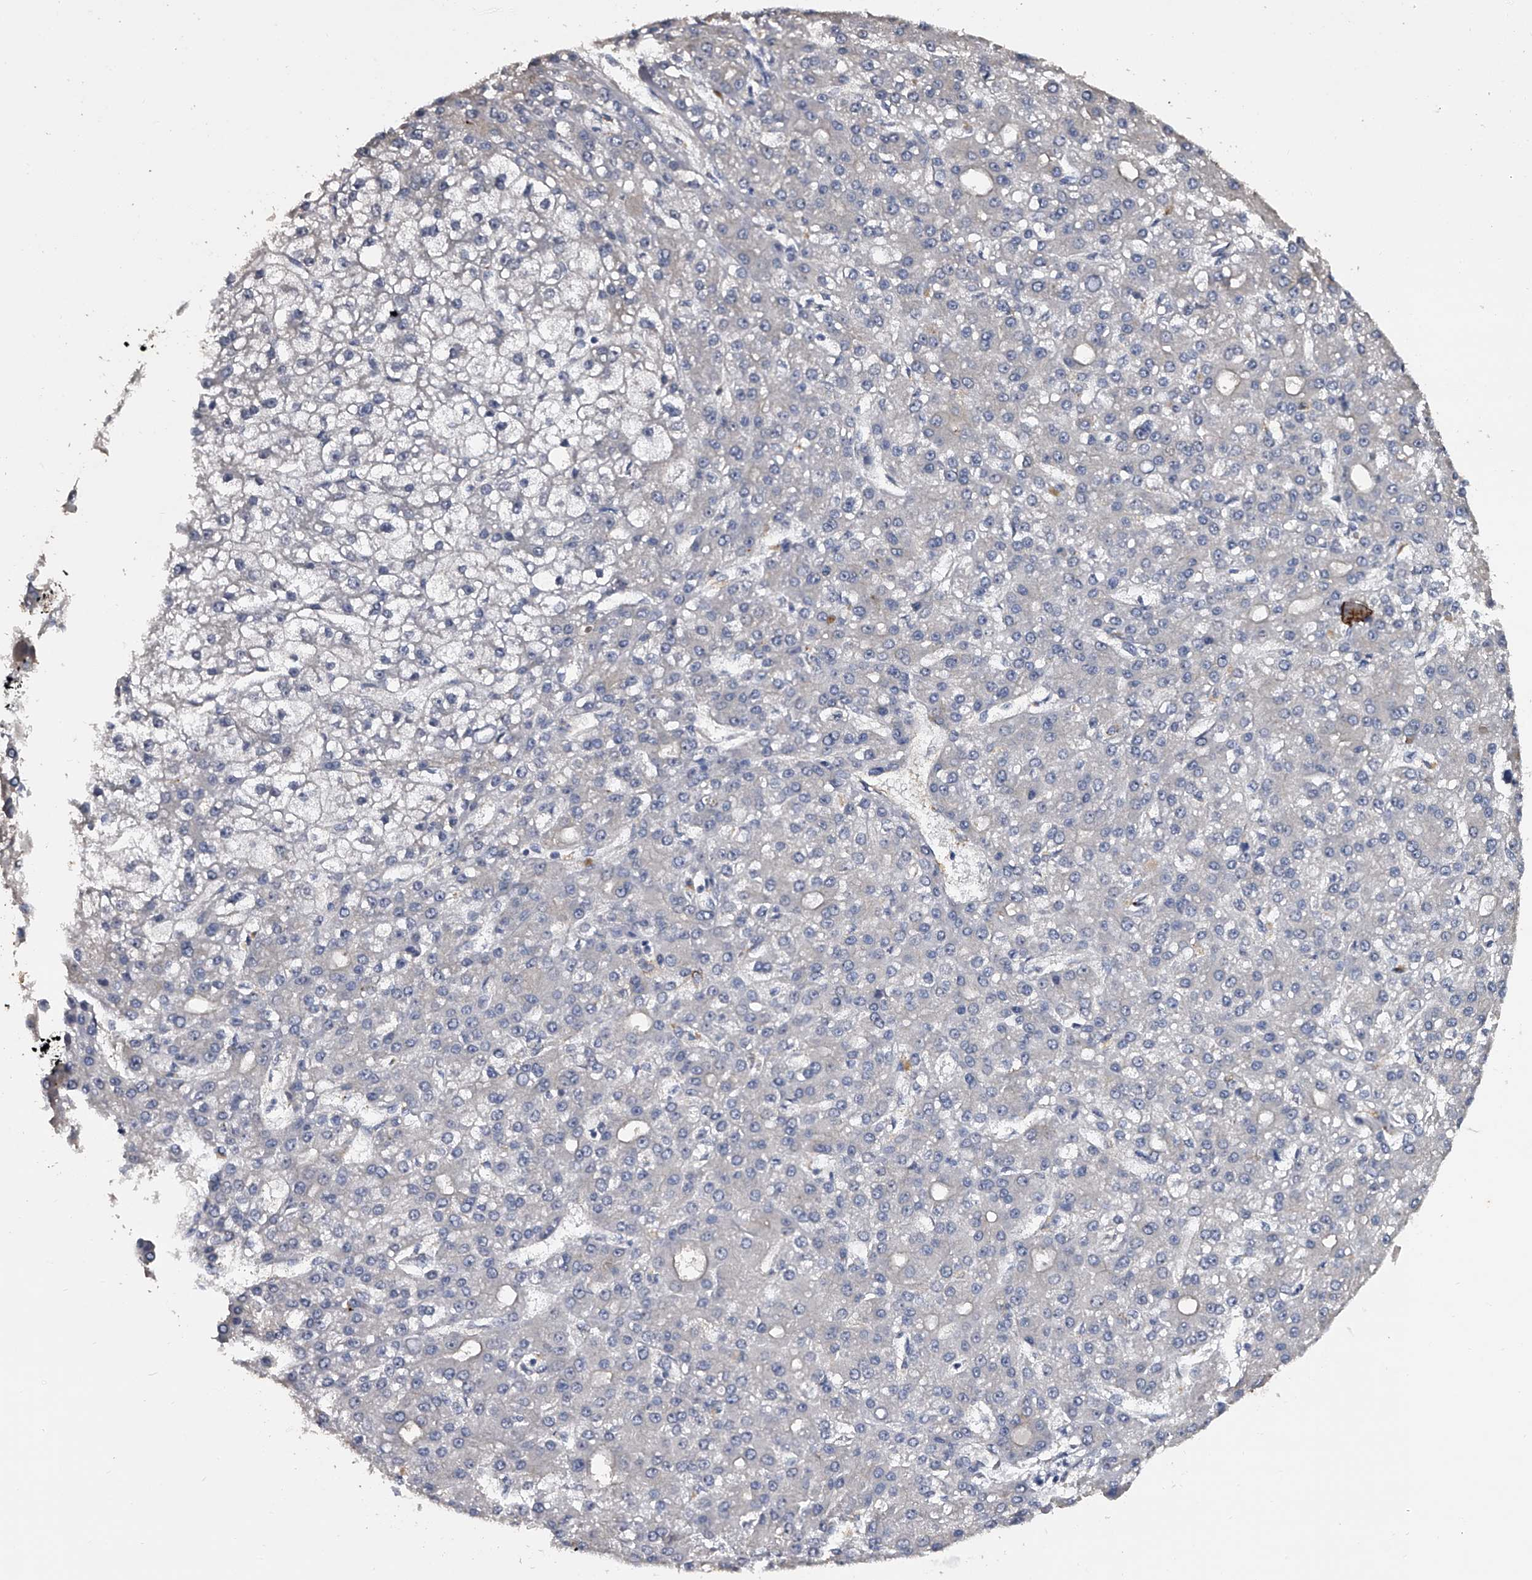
{"staining": {"intensity": "negative", "quantity": "none", "location": "none"}, "tissue": "liver cancer", "cell_type": "Tumor cells", "image_type": "cancer", "snomed": [{"axis": "morphology", "description": "Carcinoma, Hepatocellular, NOS"}, {"axis": "topography", "description": "Liver"}], "caption": "DAB immunohistochemical staining of liver hepatocellular carcinoma exhibits no significant positivity in tumor cells.", "gene": "MDN1", "patient": {"sex": "male", "age": 67}}